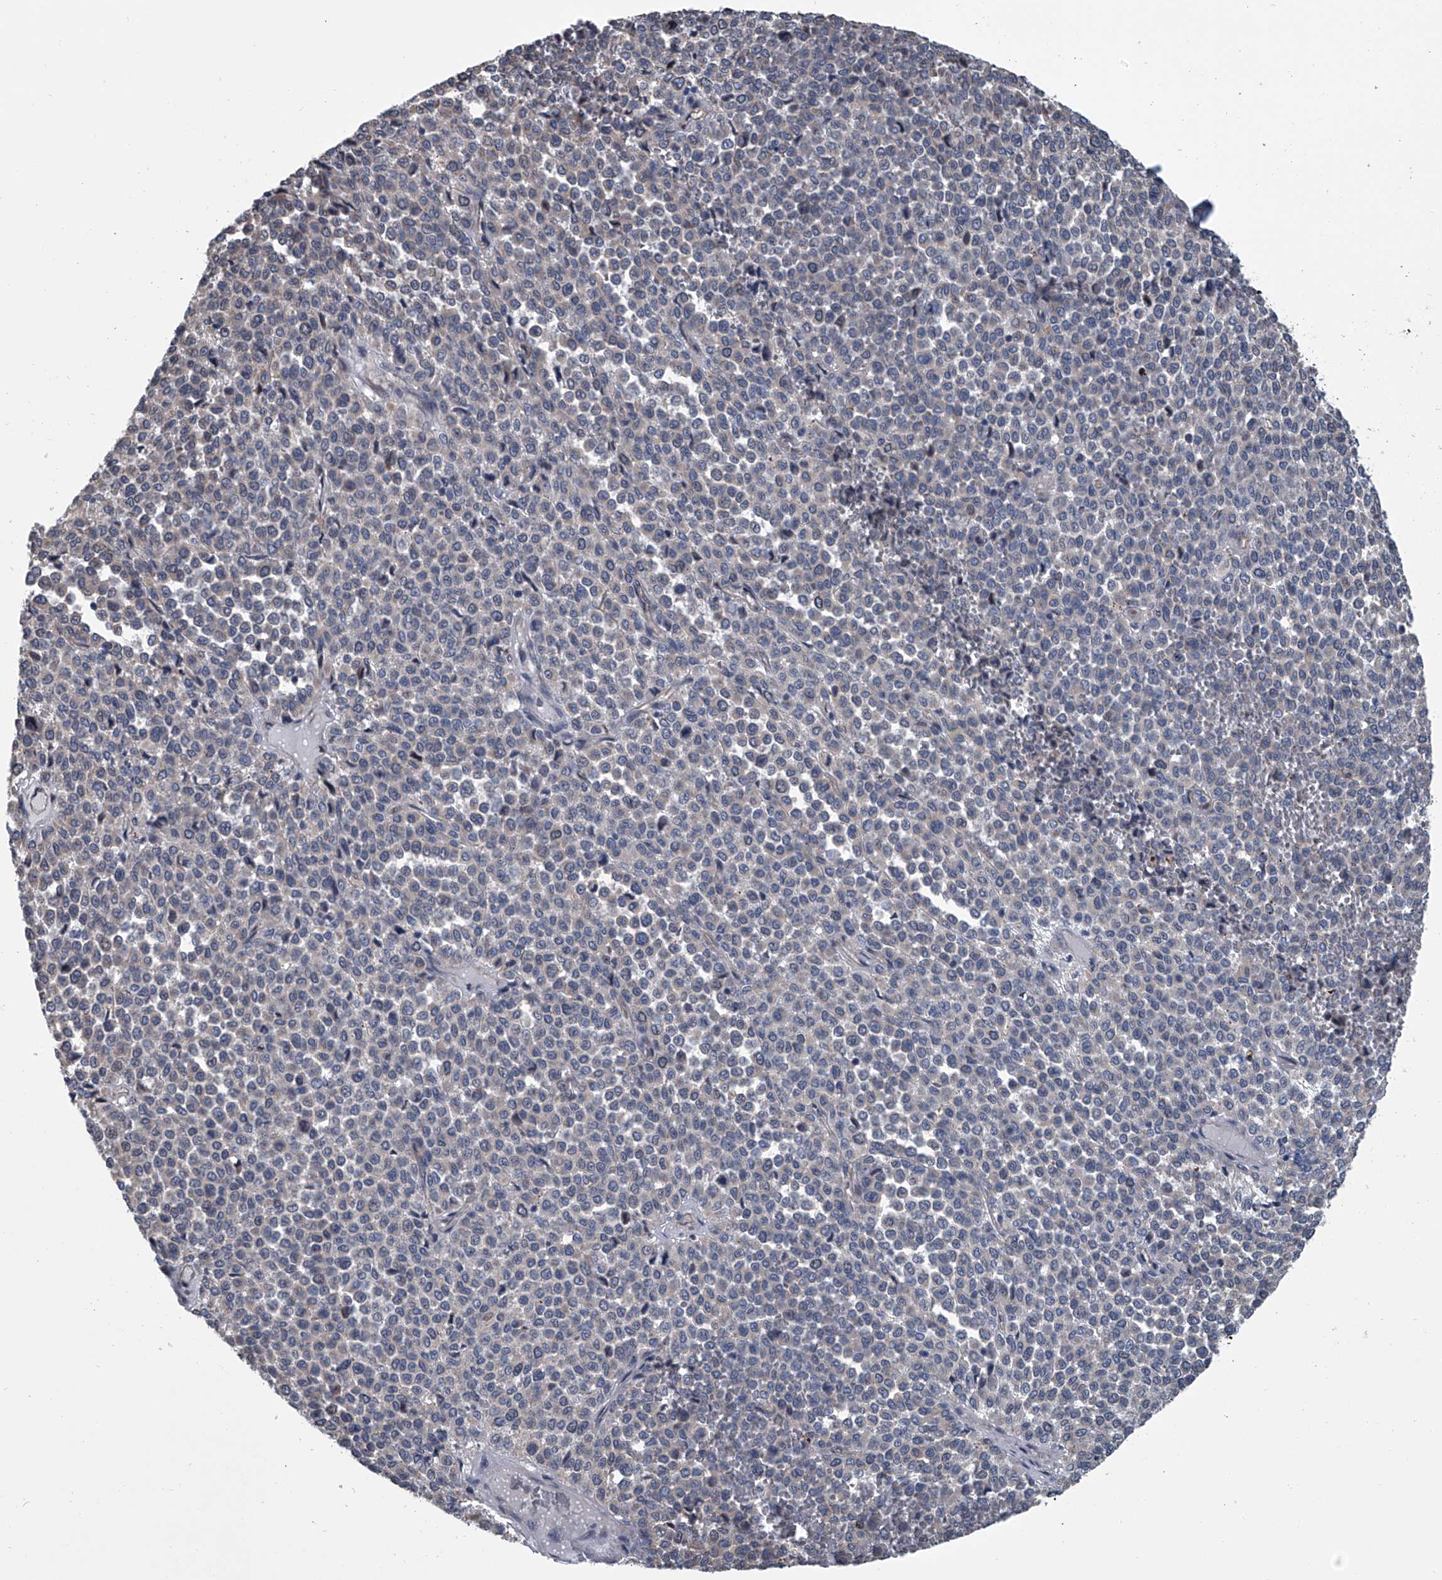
{"staining": {"intensity": "negative", "quantity": "none", "location": "none"}, "tissue": "melanoma", "cell_type": "Tumor cells", "image_type": "cancer", "snomed": [{"axis": "morphology", "description": "Malignant melanoma, Metastatic site"}, {"axis": "topography", "description": "Pancreas"}], "caption": "A high-resolution photomicrograph shows immunohistochemistry (IHC) staining of malignant melanoma (metastatic site), which reveals no significant staining in tumor cells.", "gene": "ABCG1", "patient": {"sex": "female", "age": 30}}